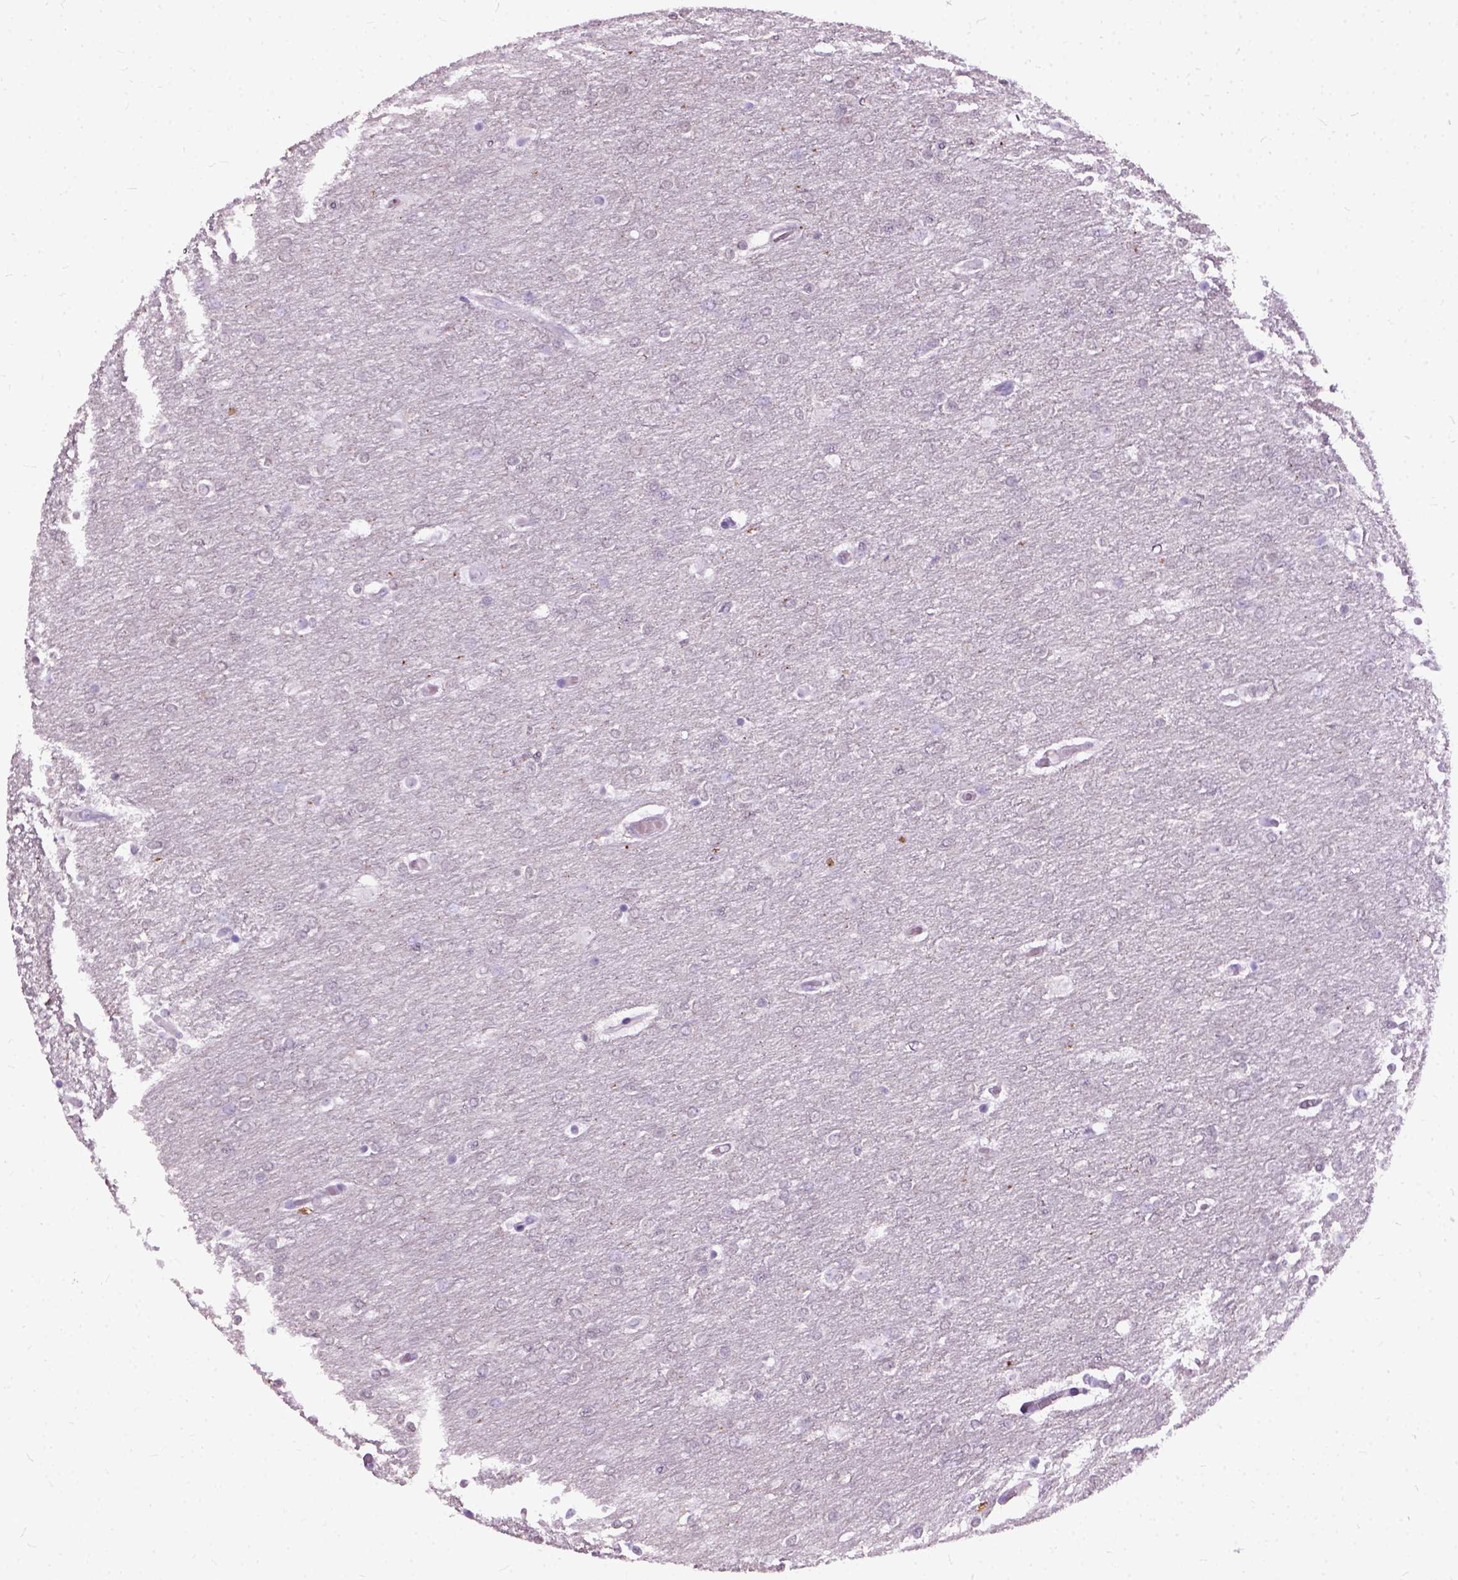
{"staining": {"intensity": "negative", "quantity": "none", "location": "none"}, "tissue": "glioma", "cell_type": "Tumor cells", "image_type": "cancer", "snomed": [{"axis": "morphology", "description": "Glioma, malignant, High grade"}, {"axis": "topography", "description": "Brain"}], "caption": "This image is of glioma stained with immunohistochemistry to label a protein in brown with the nuclei are counter-stained blue. There is no staining in tumor cells.", "gene": "AXDND1", "patient": {"sex": "female", "age": 61}}